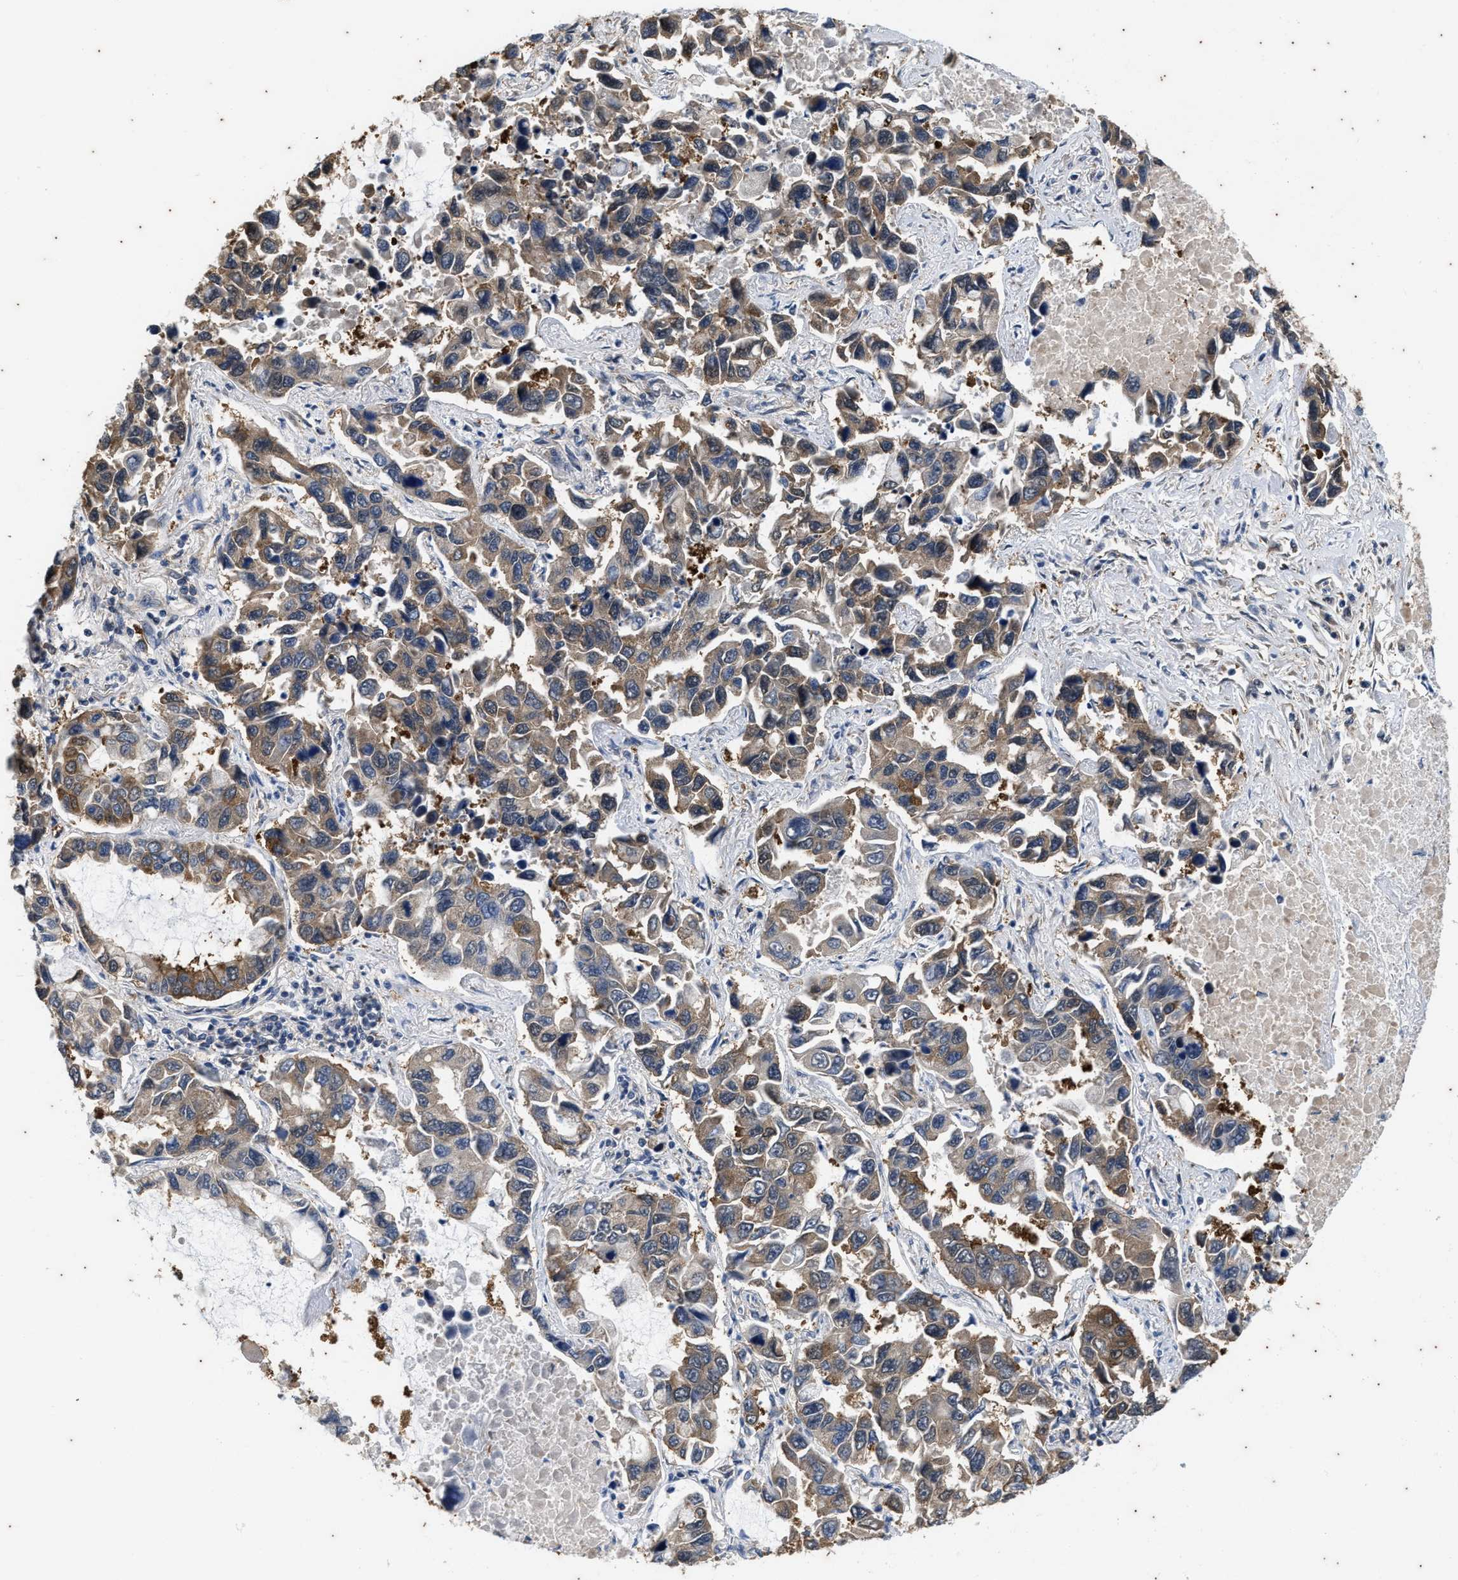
{"staining": {"intensity": "moderate", "quantity": "25%-75%", "location": "cytoplasmic/membranous"}, "tissue": "lung cancer", "cell_type": "Tumor cells", "image_type": "cancer", "snomed": [{"axis": "morphology", "description": "Adenocarcinoma, NOS"}, {"axis": "topography", "description": "Lung"}], "caption": "Human lung cancer stained with a protein marker exhibits moderate staining in tumor cells.", "gene": "COX19", "patient": {"sex": "male", "age": 64}}